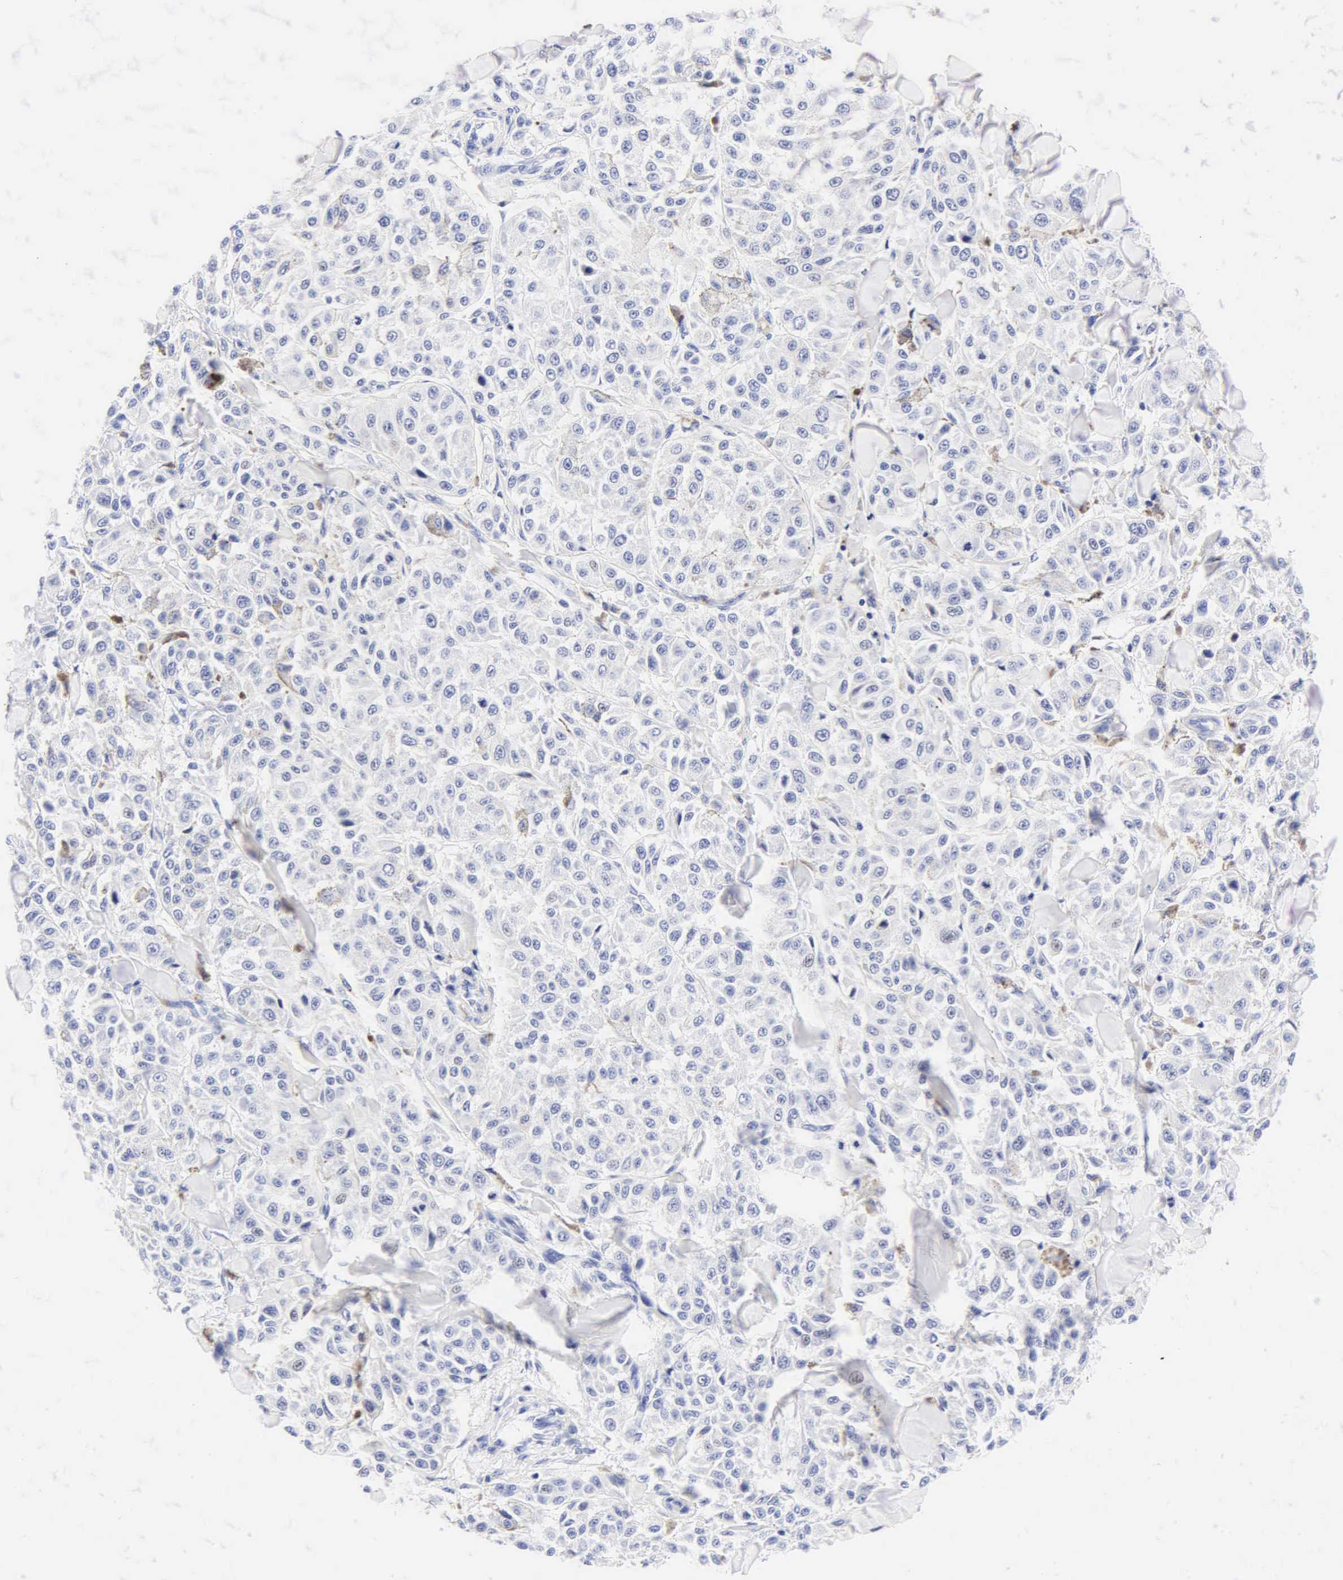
{"staining": {"intensity": "negative", "quantity": "none", "location": "none"}, "tissue": "melanoma", "cell_type": "Tumor cells", "image_type": "cancer", "snomed": [{"axis": "morphology", "description": "Malignant melanoma, NOS"}, {"axis": "topography", "description": "Skin"}], "caption": "Immunohistochemistry (IHC) histopathology image of neoplastic tissue: malignant melanoma stained with DAB (3,3'-diaminobenzidine) shows no significant protein expression in tumor cells.", "gene": "KRT20", "patient": {"sex": "female", "age": 64}}